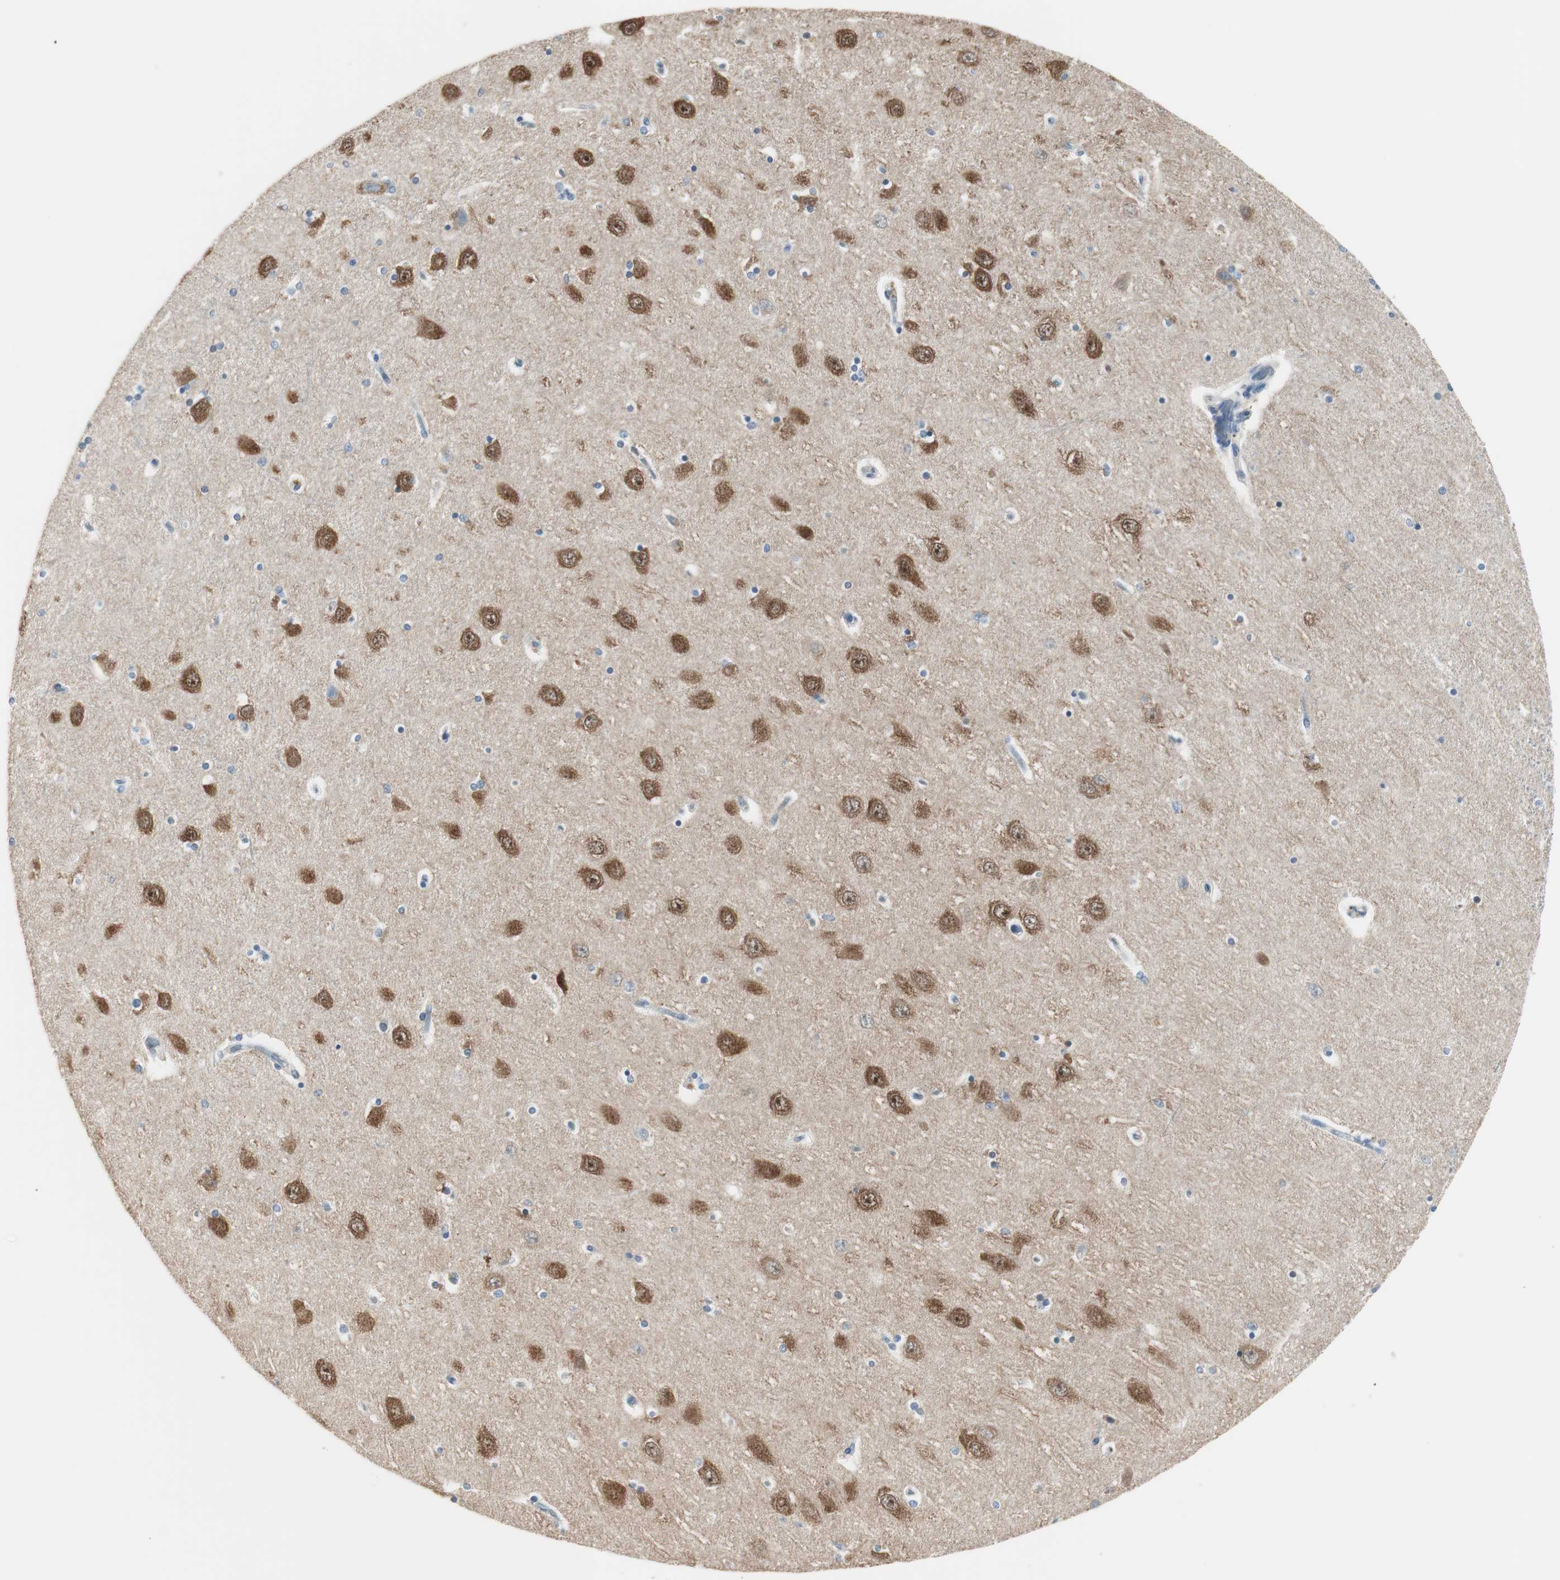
{"staining": {"intensity": "negative", "quantity": "none", "location": "none"}, "tissue": "hippocampus", "cell_type": "Glial cells", "image_type": "normal", "snomed": [{"axis": "morphology", "description": "Normal tissue, NOS"}, {"axis": "topography", "description": "Hippocampus"}], "caption": "IHC of benign human hippocampus displays no staining in glial cells.", "gene": "DLG4", "patient": {"sex": "female", "age": 54}}